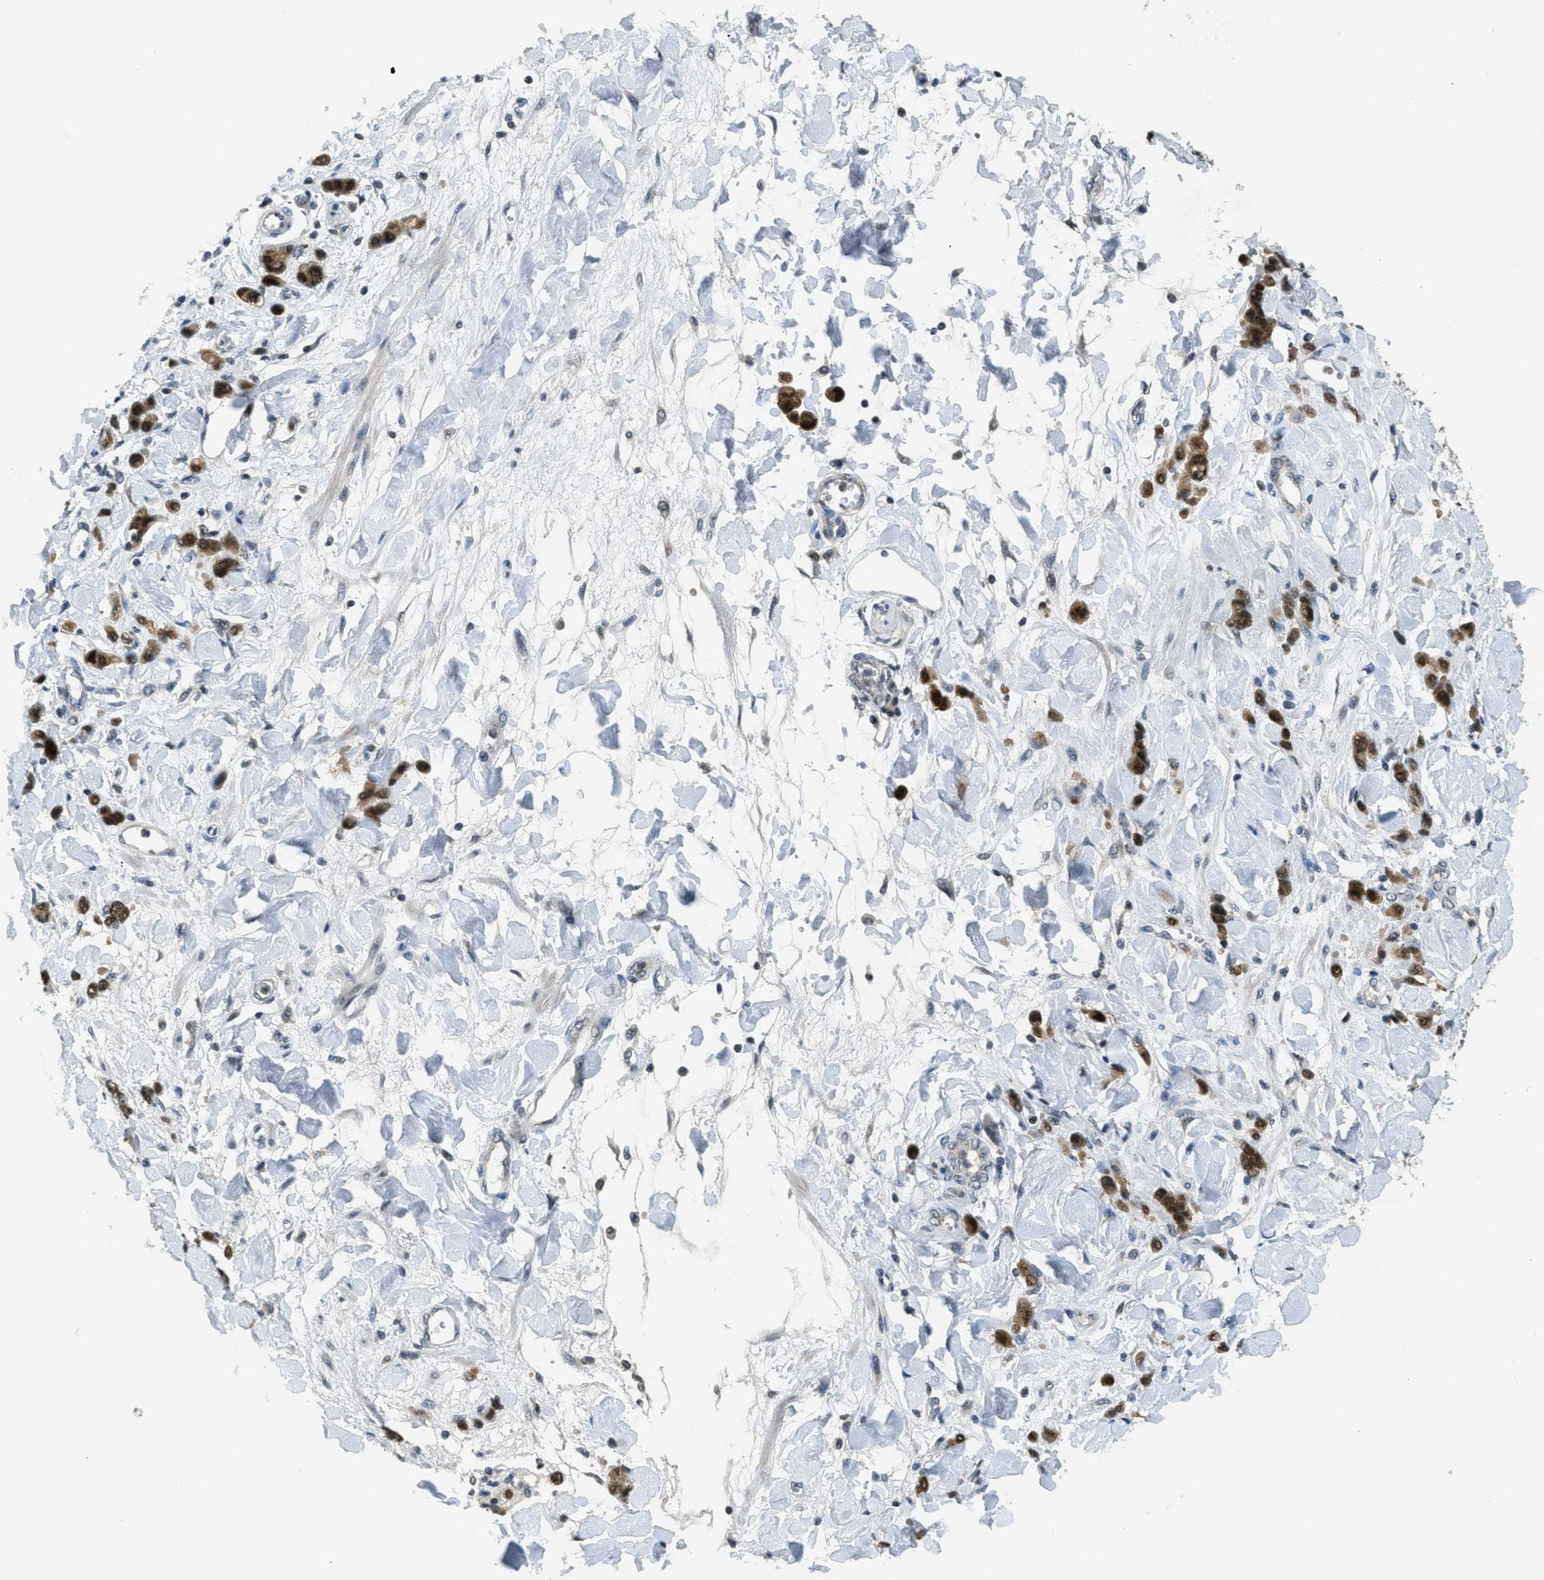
{"staining": {"intensity": "strong", "quantity": ">75%", "location": "cytoplasmic/membranous,nuclear"}, "tissue": "stomach cancer", "cell_type": "Tumor cells", "image_type": "cancer", "snomed": [{"axis": "morphology", "description": "Normal tissue, NOS"}, {"axis": "morphology", "description": "Adenocarcinoma, NOS"}, {"axis": "topography", "description": "Stomach"}], "caption": "This histopathology image reveals immunohistochemistry staining of human adenocarcinoma (stomach), with high strong cytoplasmic/membranous and nuclear expression in about >75% of tumor cells.", "gene": "DNAJB1", "patient": {"sex": "male", "age": 82}}